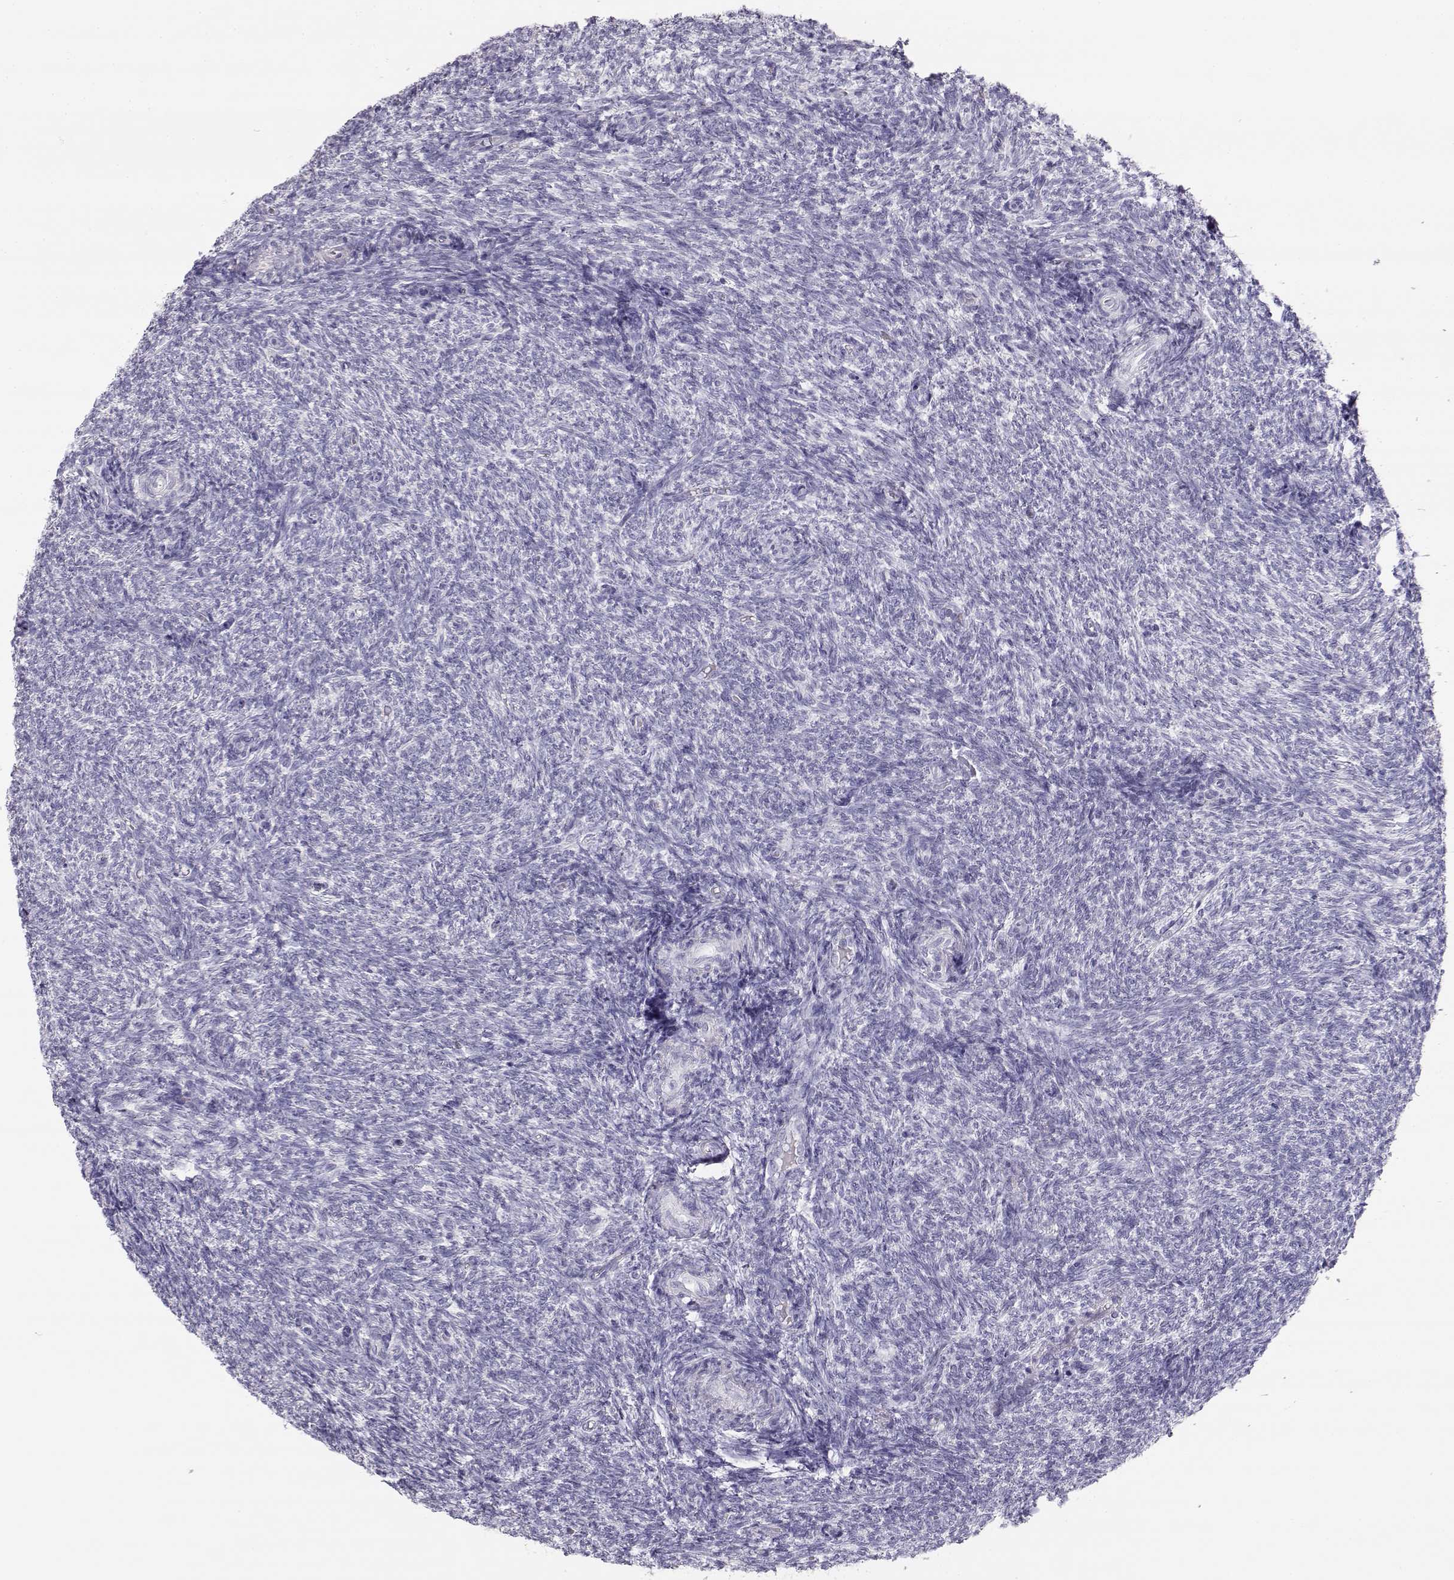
{"staining": {"intensity": "negative", "quantity": "none", "location": "none"}, "tissue": "ovary", "cell_type": "Follicle cells", "image_type": "normal", "snomed": [{"axis": "morphology", "description": "Normal tissue, NOS"}, {"axis": "topography", "description": "Ovary"}], "caption": "Ovary stained for a protein using immunohistochemistry displays no expression follicle cells.", "gene": "LEPR", "patient": {"sex": "female", "age": 39}}